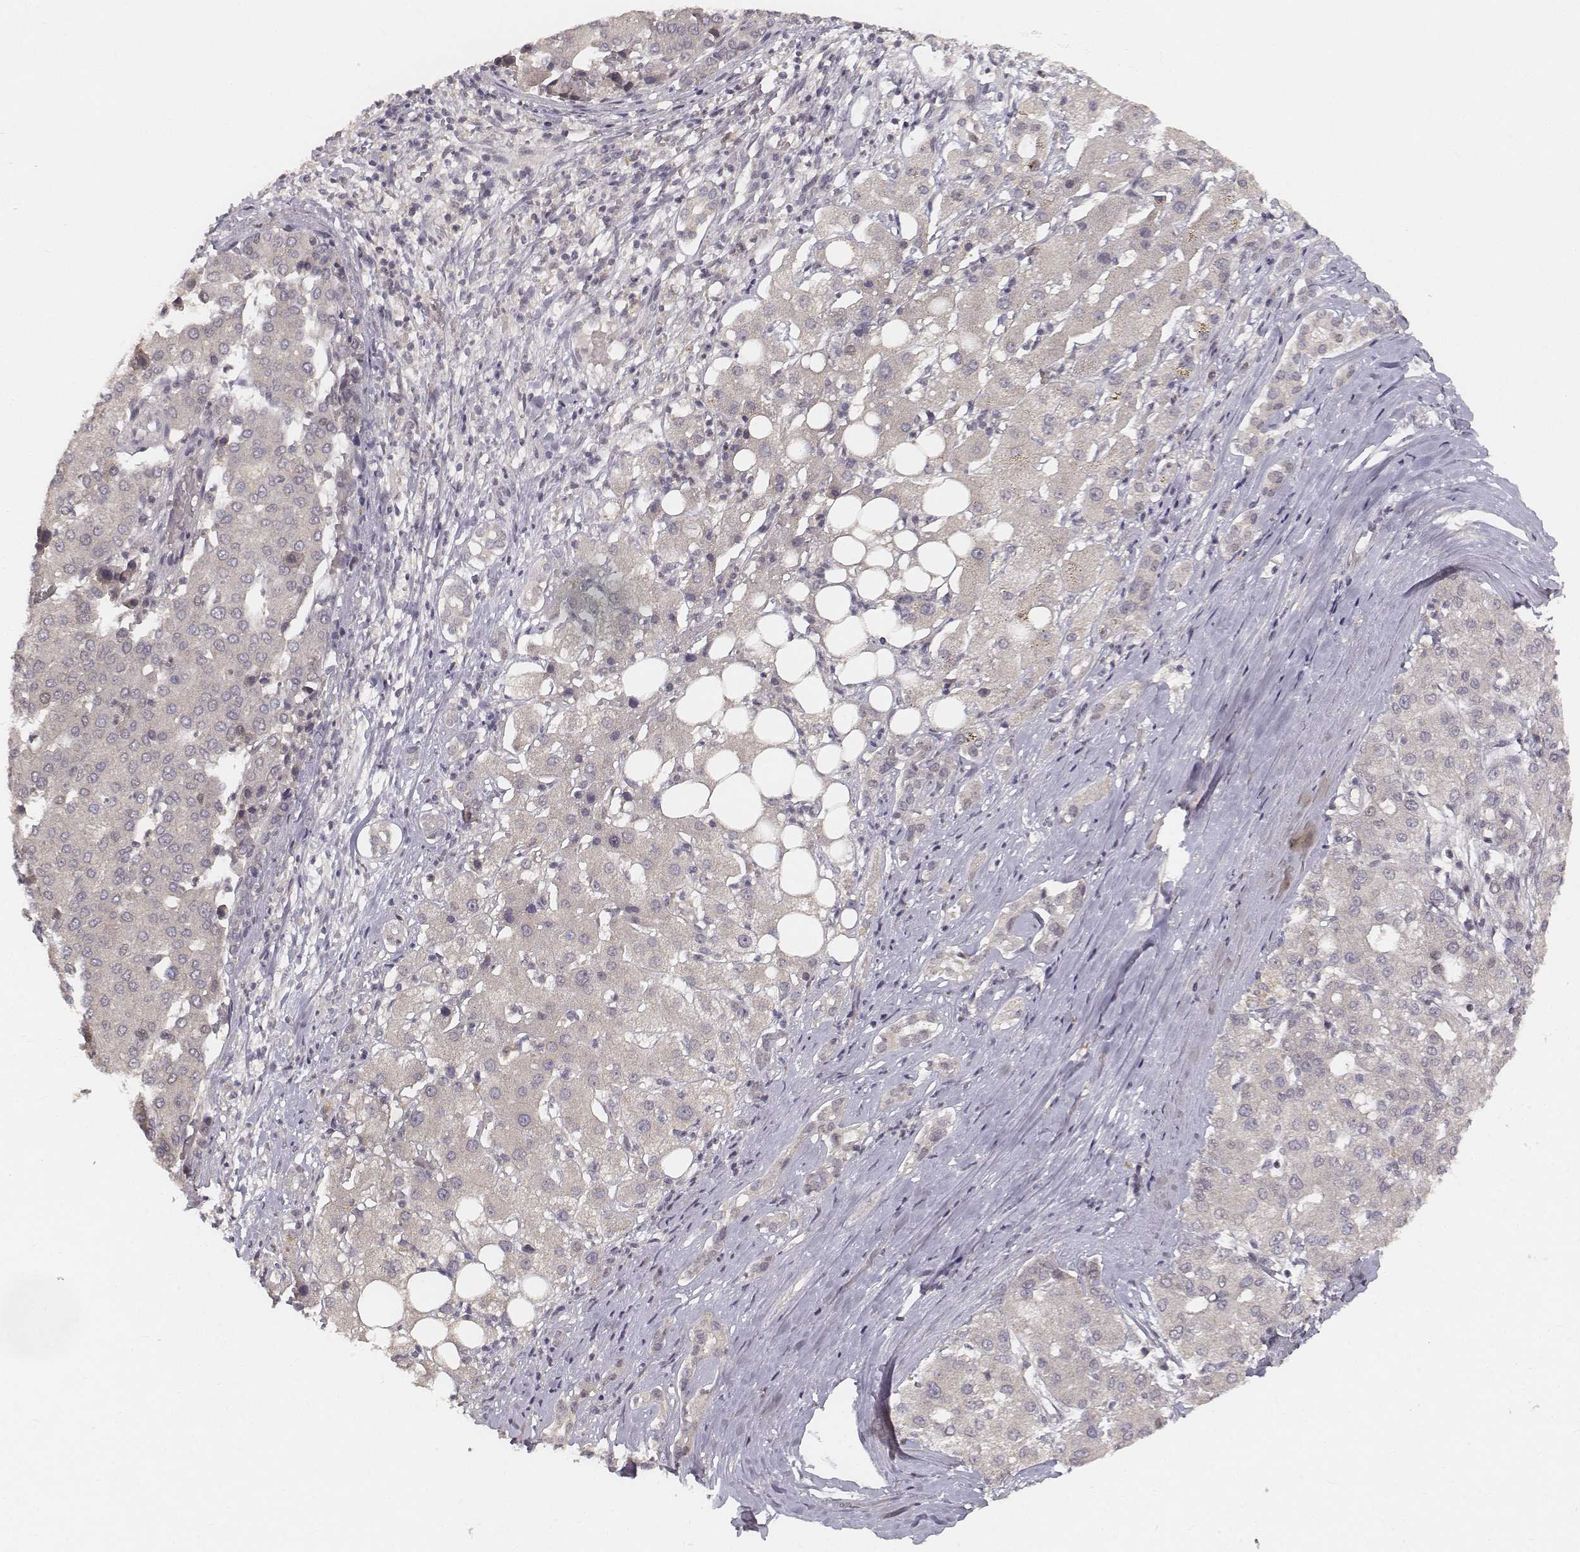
{"staining": {"intensity": "negative", "quantity": "none", "location": "none"}, "tissue": "liver cancer", "cell_type": "Tumor cells", "image_type": "cancer", "snomed": [{"axis": "morphology", "description": "Carcinoma, Hepatocellular, NOS"}, {"axis": "topography", "description": "Liver"}], "caption": "Immunohistochemistry (IHC) of human liver cancer exhibits no positivity in tumor cells.", "gene": "FANCD2", "patient": {"sex": "male", "age": 65}}